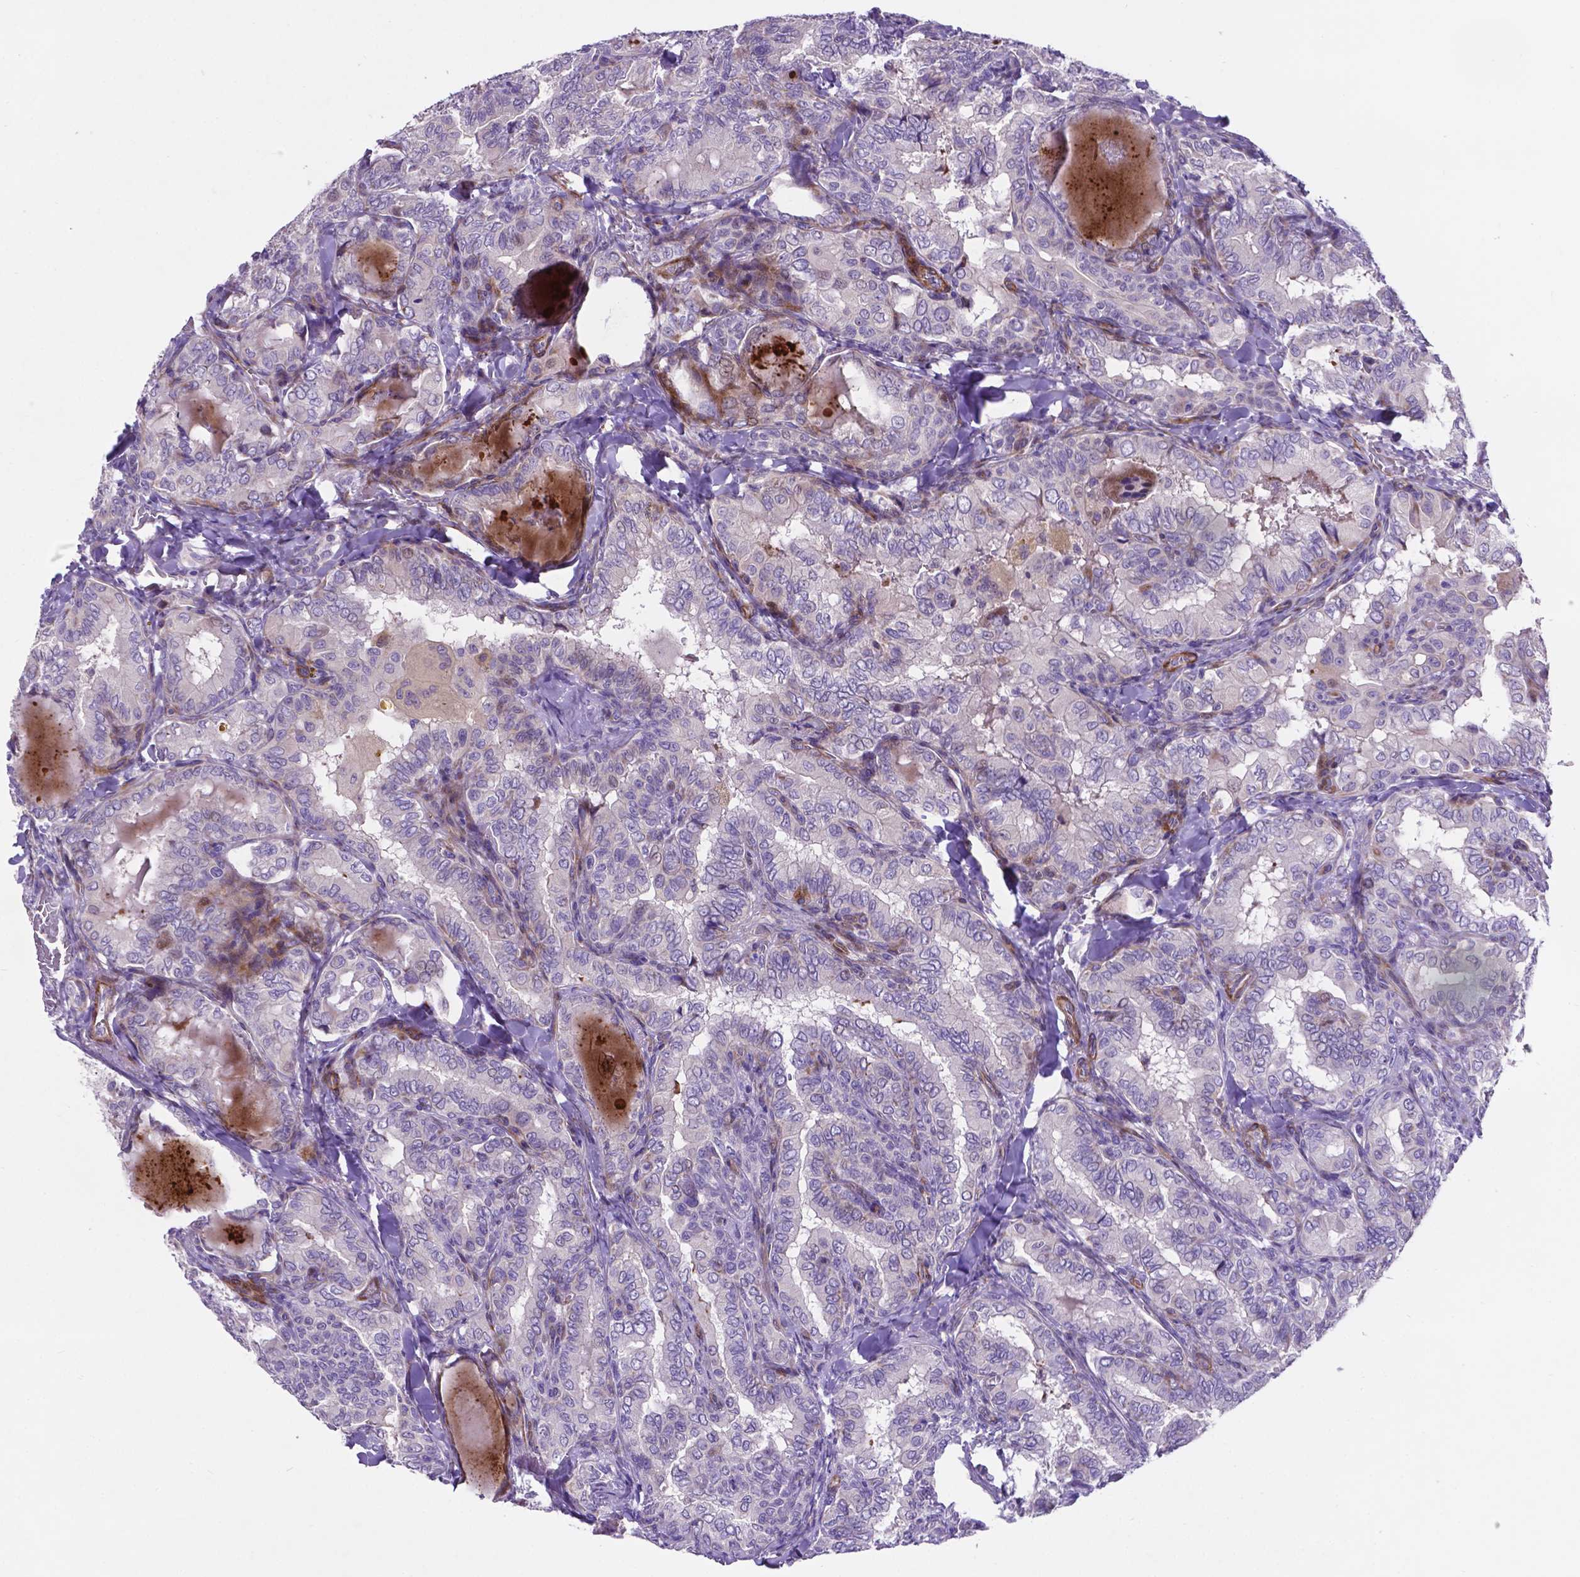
{"staining": {"intensity": "negative", "quantity": "none", "location": "none"}, "tissue": "thyroid cancer", "cell_type": "Tumor cells", "image_type": "cancer", "snomed": [{"axis": "morphology", "description": "Papillary adenocarcinoma, NOS"}, {"axis": "topography", "description": "Thyroid gland"}], "caption": "Immunohistochemical staining of human thyroid papillary adenocarcinoma displays no significant expression in tumor cells. The staining is performed using DAB (3,3'-diaminobenzidine) brown chromogen with nuclei counter-stained in using hematoxylin.", "gene": "PFKFB4", "patient": {"sex": "female", "age": 75}}